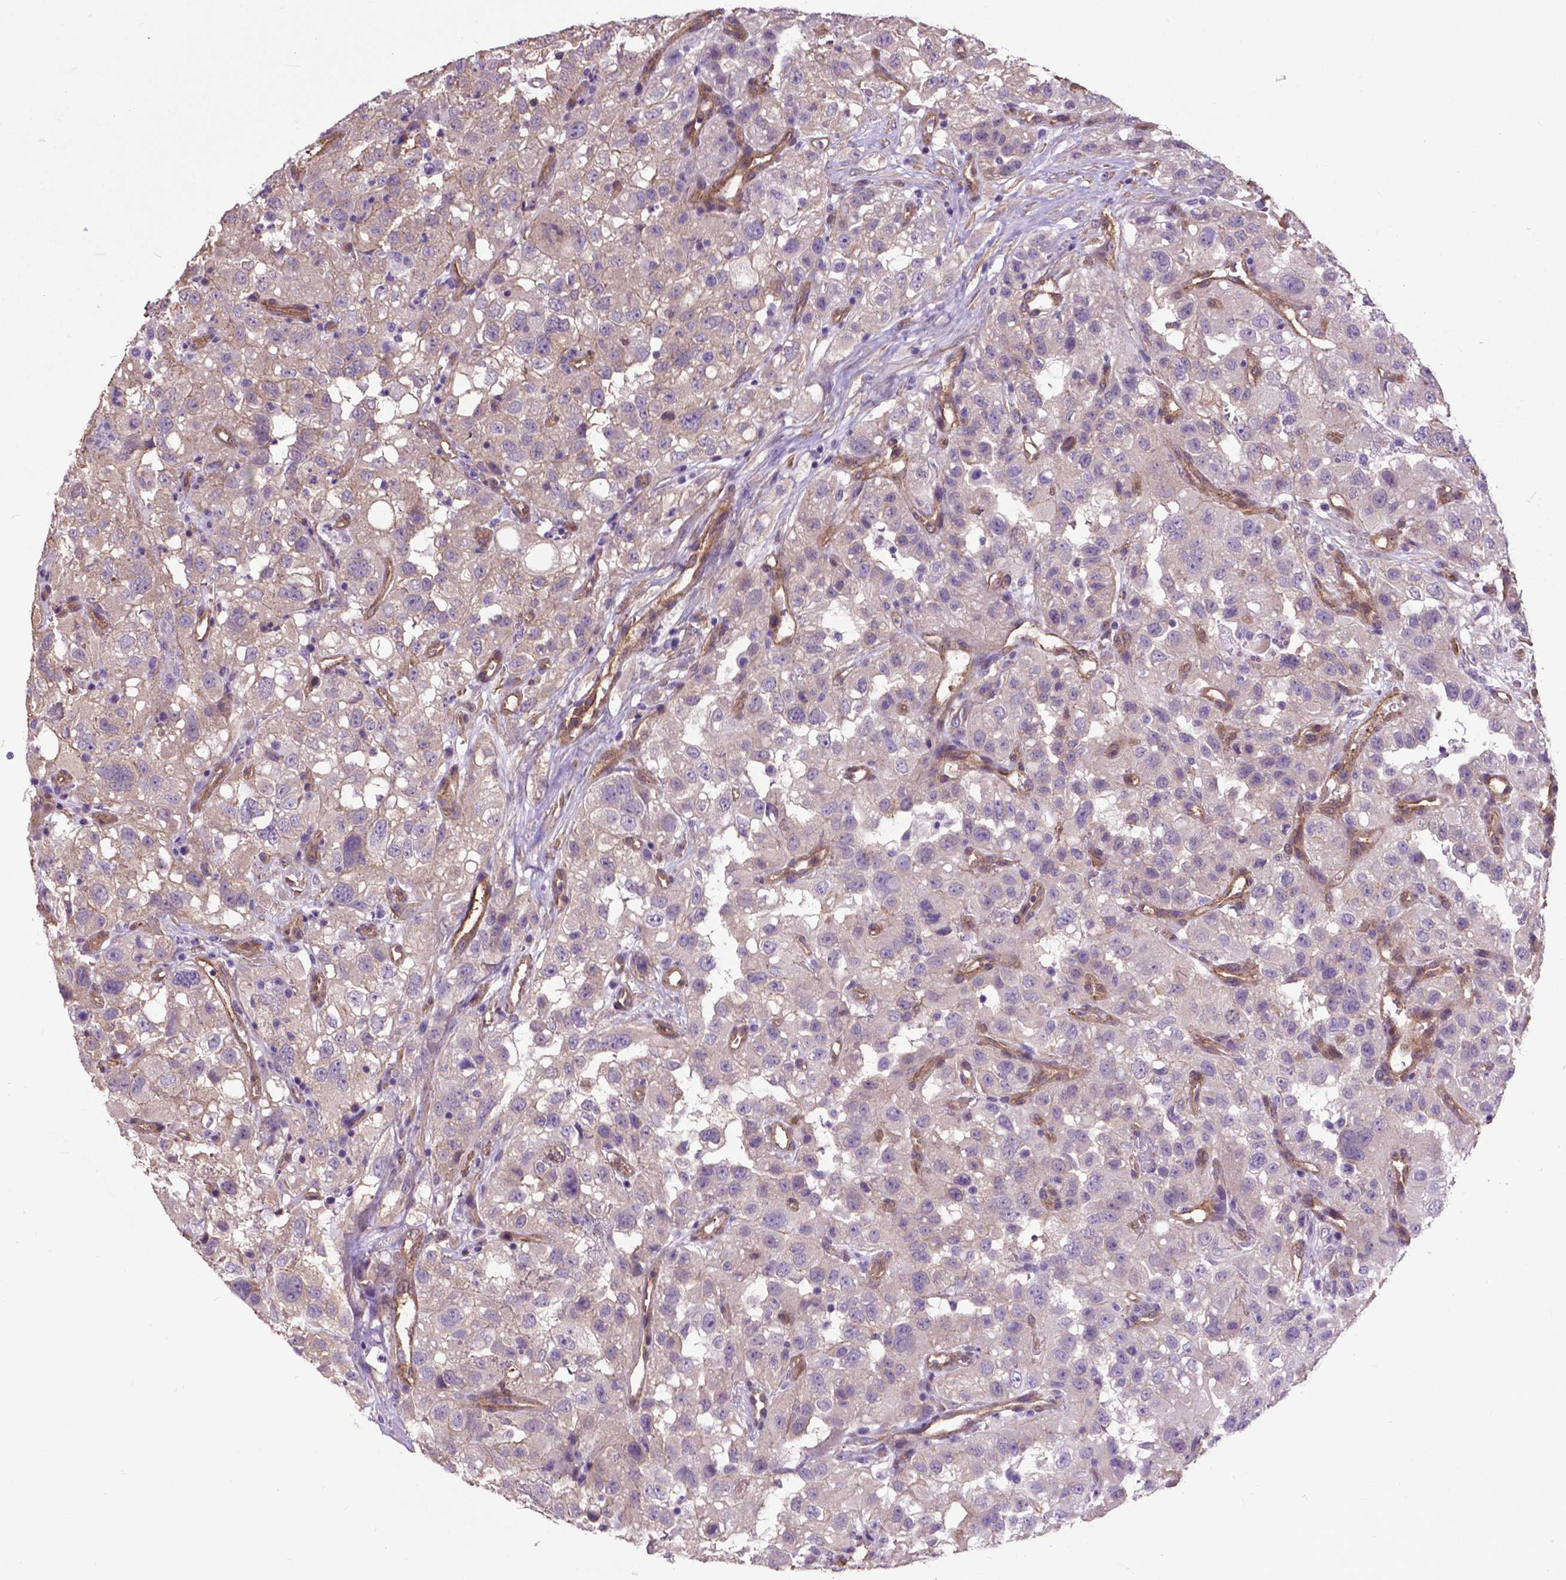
{"staining": {"intensity": "negative", "quantity": "none", "location": "none"}, "tissue": "renal cancer", "cell_type": "Tumor cells", "image_type": "cancer", "snomed": [{"axis": "morphology", "description": "Adenocarcinoma, NOS"}, {"axis": "topography", "description": "Kidney"}], "caption": "IHC of renal adenocarcinoma exhibits no positivity in tumor cells.", "gene": "PDLIM1", "patient": {"sex": "male", "age": 64}}